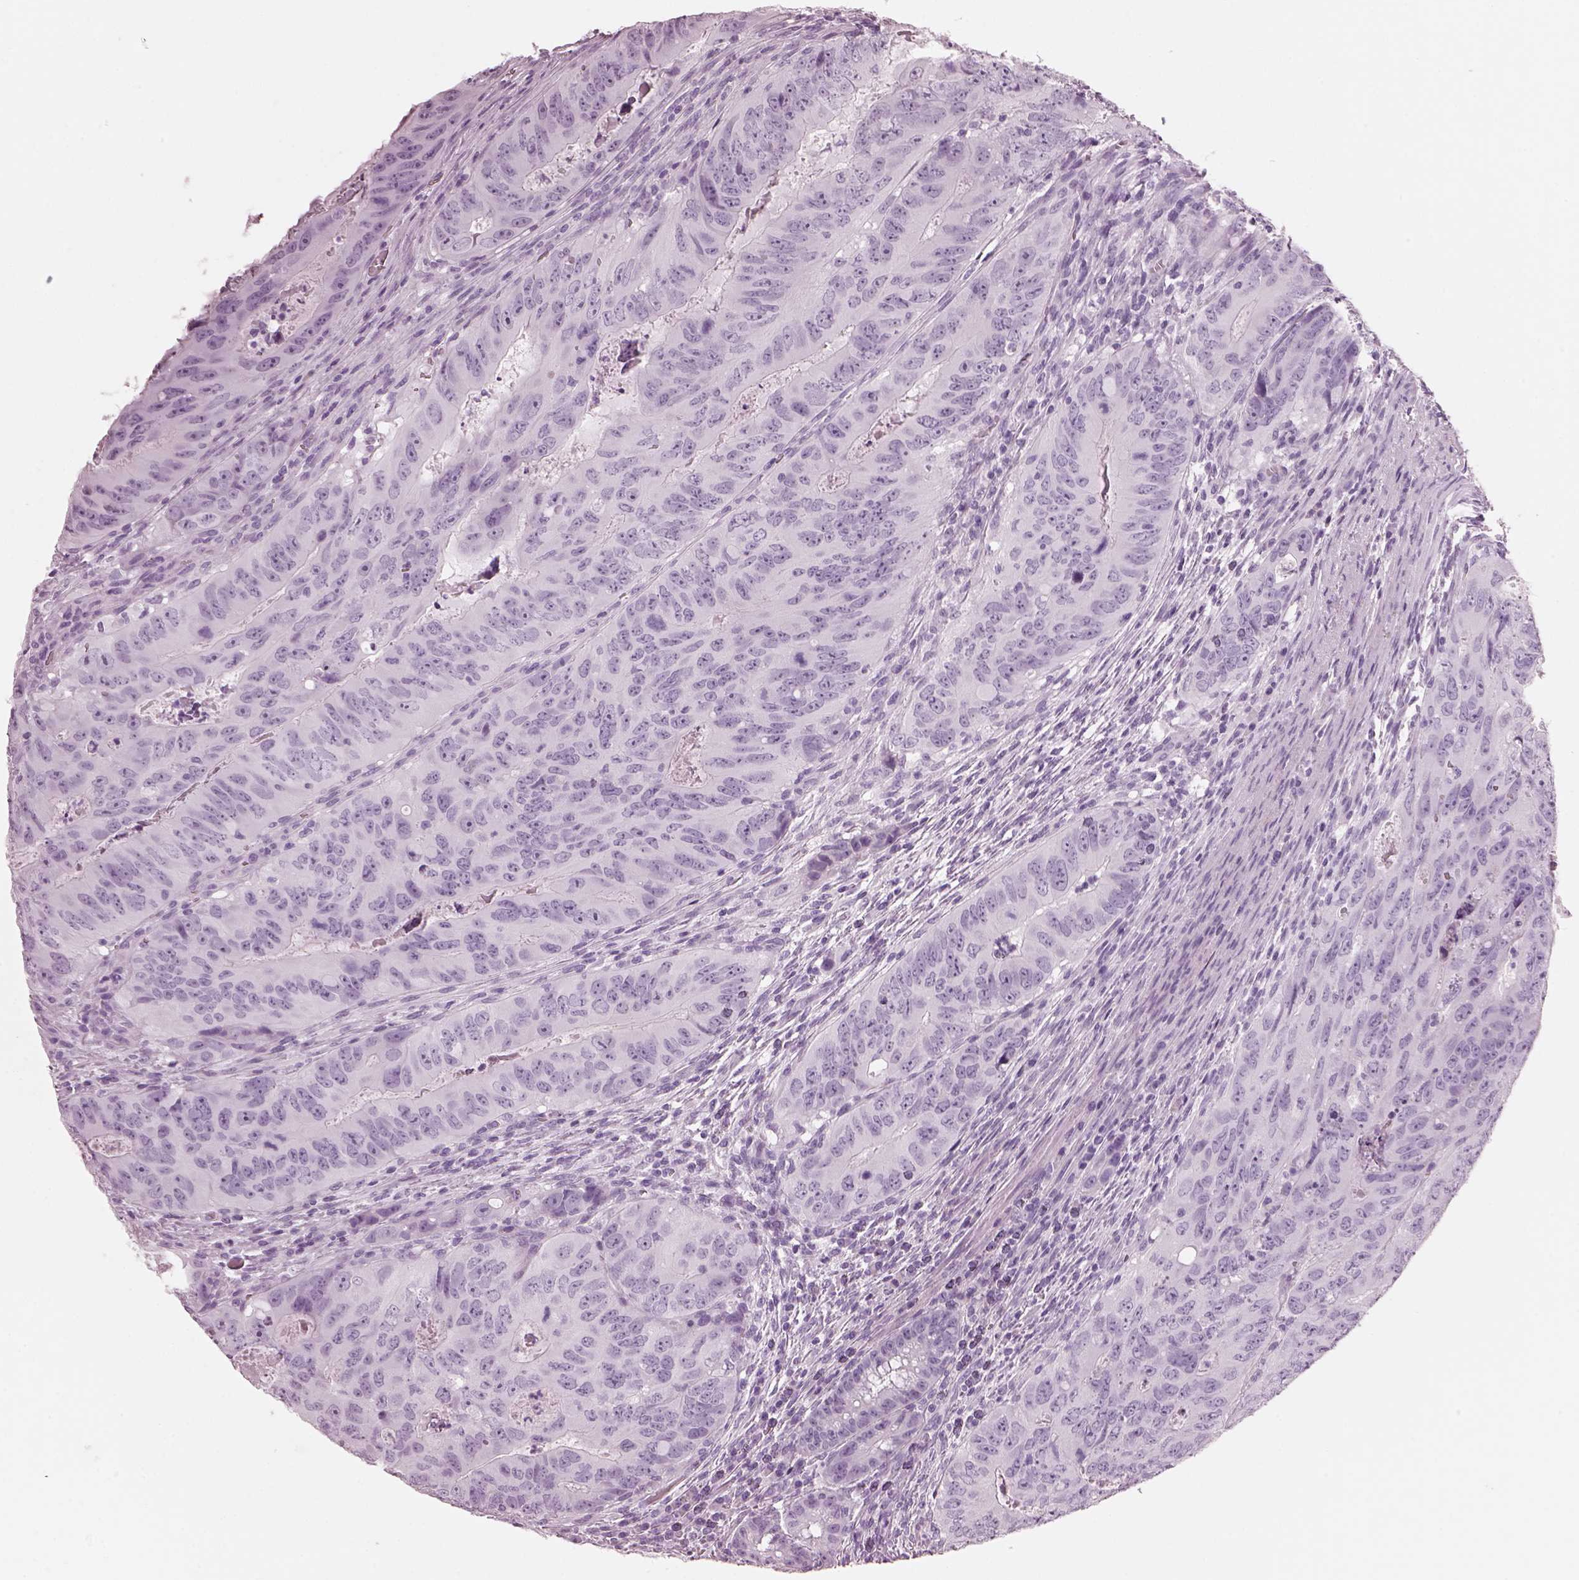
{"staining": {"intensity": "negative", "quantity": "none", "location": "none"}, "tissue": "colorectal cancer", "cell_type": "Tumor cells", "image_type": "cancer", "snomed": [{"axis": "morphology", "description": "Adenocarcinoma, NOS"}, {"axis": "topography", "description": "Colon"}], "caption": "Immunohistochemistry histopathology image of colorectal cancer stained for a protein (brown), which displays no expression in tumor cells.", "gene": "HYDIN", "patient": {"sex": "male", "age": 79}}